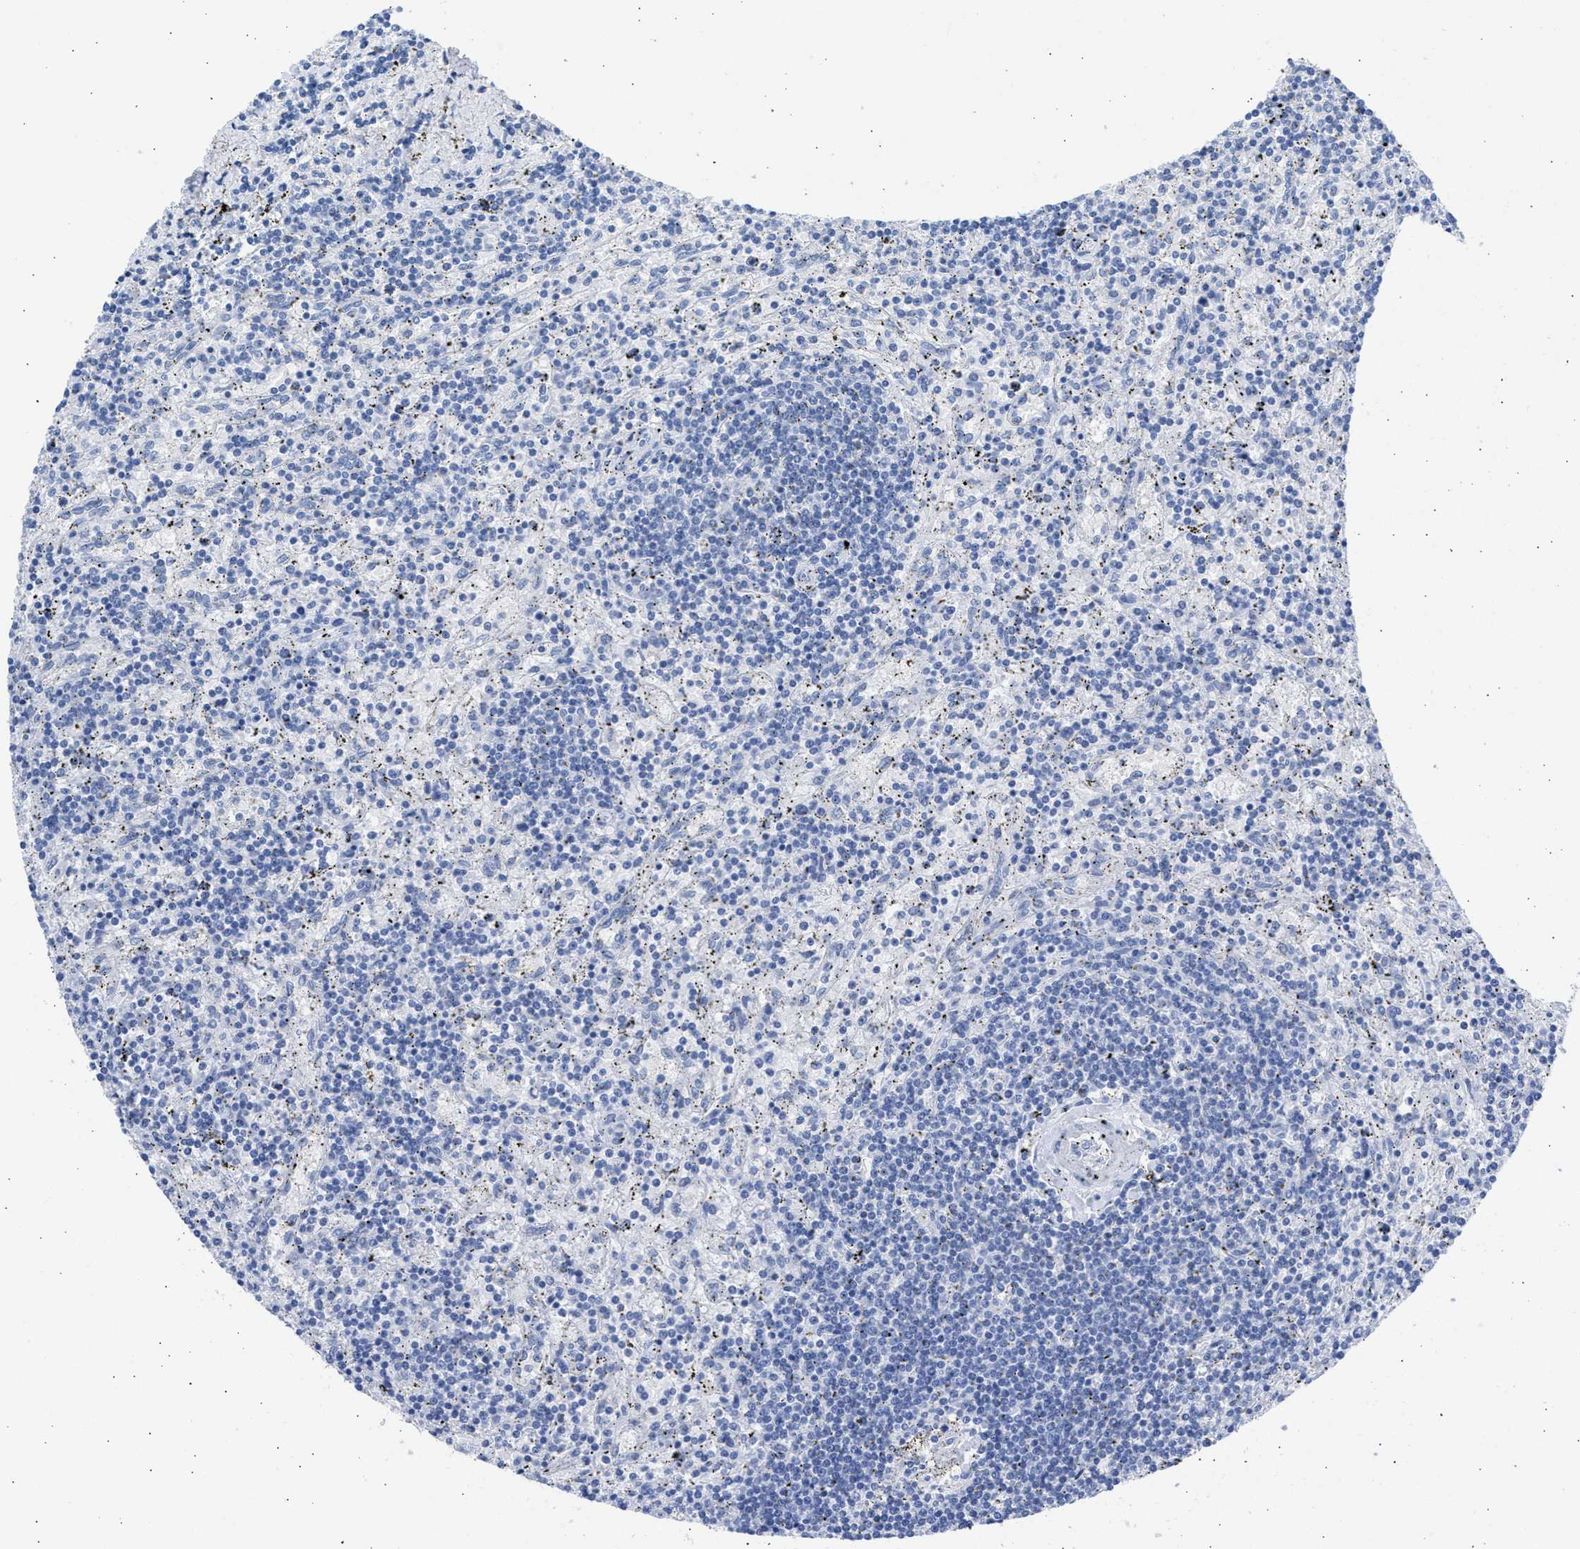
{"staining": {"intensity": "negative", "quantity": "none", "location": "none"}, "tissue": "lymphoma", "cell_type": "Tumor cells", "image_type": "cancer", "snomed": [{"axis": "morphology", "description": "Malignant lymphoma, non-Hodgkin's type, Low grade"}, {"axis": "topography", "description": "Spleen"}], "caption": "Tumor cells show no significant protein expression in malignant lymphoma, non-Hodgkin's type (low-grade).", "gene": "NCAM1", "patient": {"sex": "male", "age": 76}}